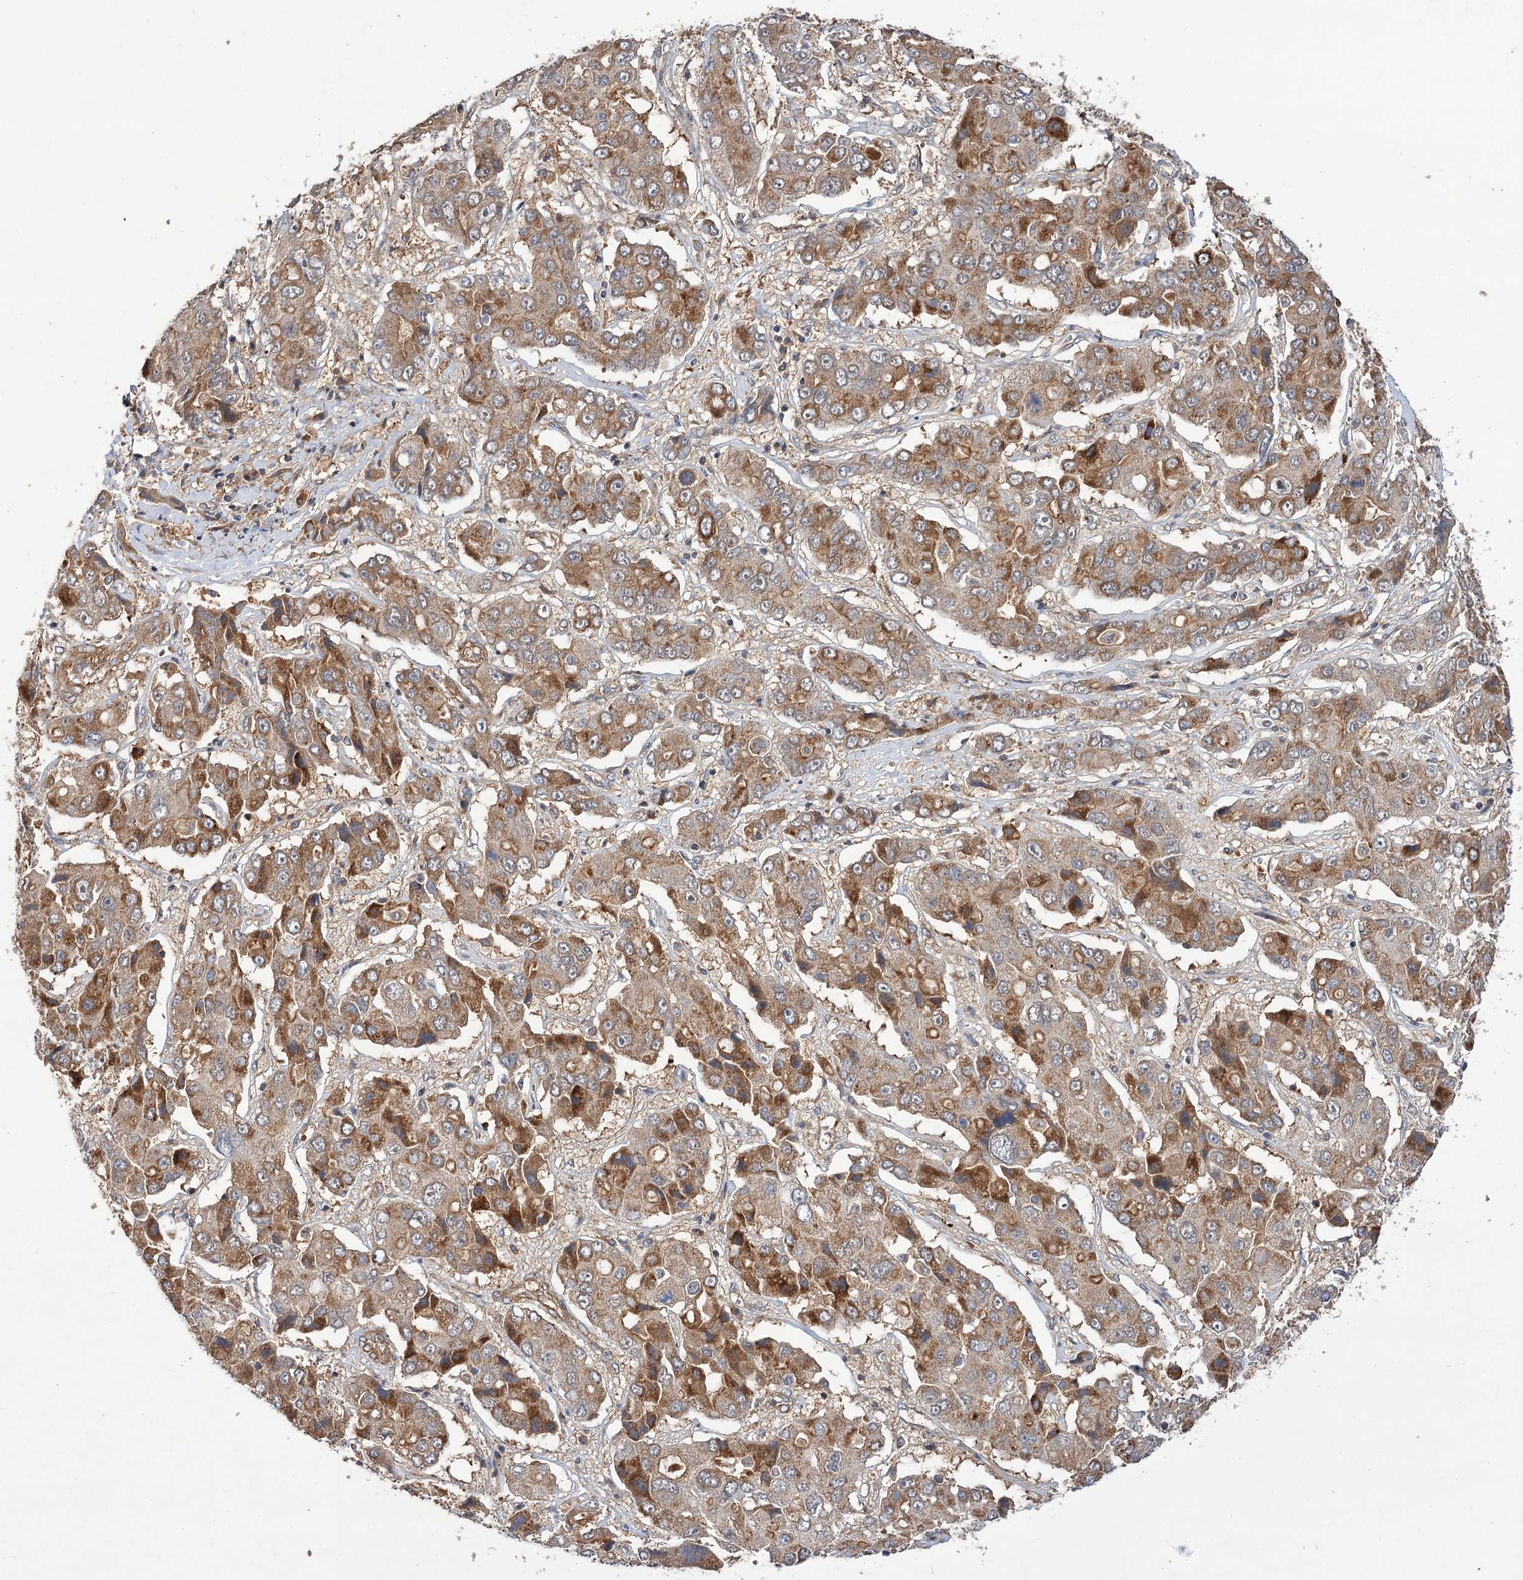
{"staining": {"intensity": "moderate", "quantity": "25%-75%", "location": "cytoplasmic/membranous"}, "tissue": "liver cancer", "cell_type": "Tumor cells", "image_type": "cancer", "snomed": [{"axis": "morphology", "description": "Cholangiocarcinoma"}, {"axis": "topography", "description": "Liver"}], "caption": "Tumor cells exhibit medium levels of moderate cytoplasmic/membranous staining in about 25%-75% of cells in human liver cholangiocarcinoma.", "gene": "FBXW8", "patient": {"sex": "male", "age": 67}}